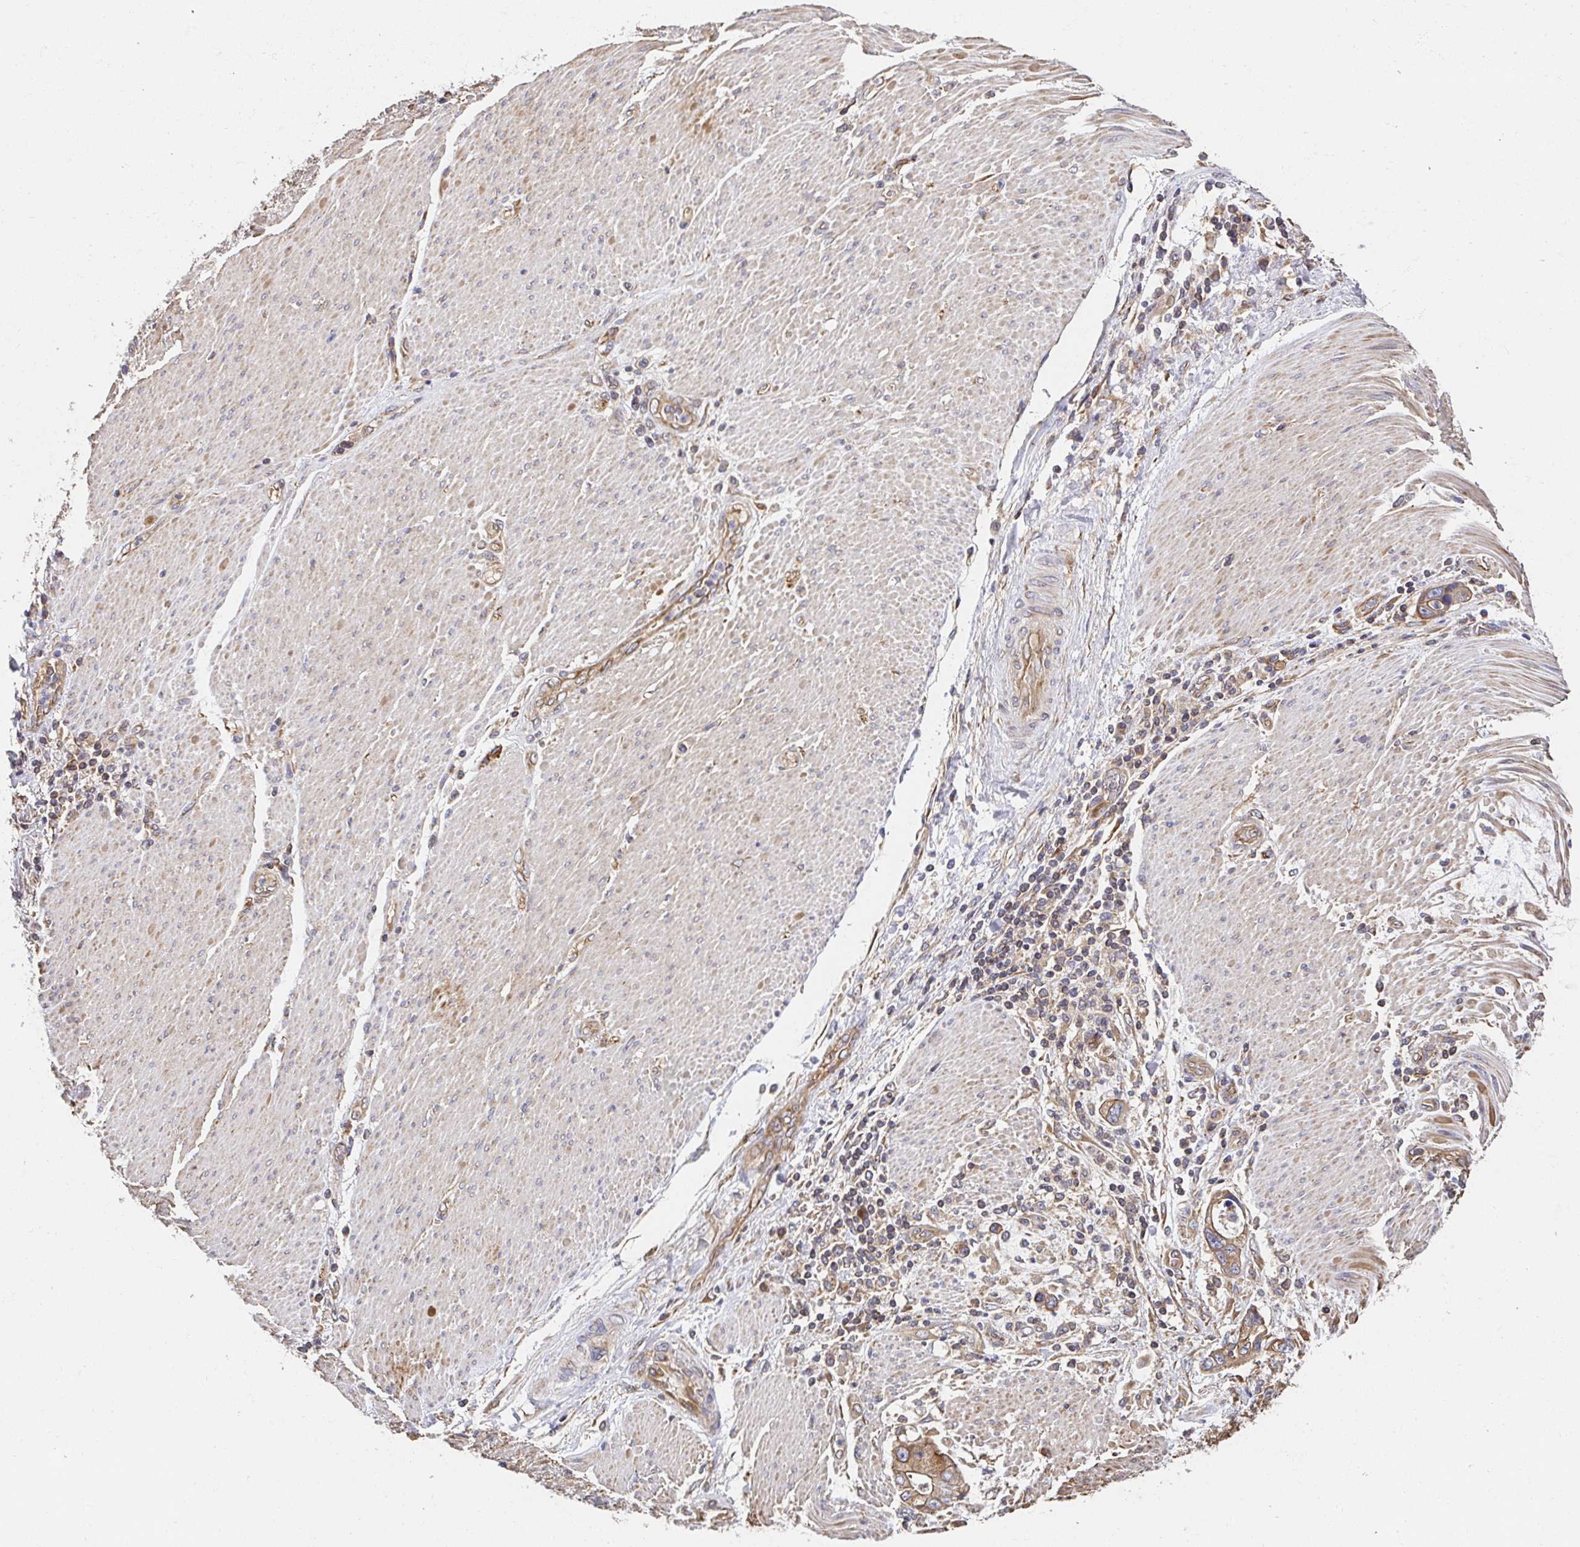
{"staining": {"intensity": "moderate", "quantity": ">75%", "location": "cytoplasmic/membranous"}, "tissue": "stomach cancer", "cell_type": "Tumor cells", "image_type": "cancer", "snomed": [{"axis": "morphology", "description": "Adenocarcinoma, NOS"}, {"axis": "topography", "description": "Pancreas"}, {"axis": "topography", "description": "Stomach, upper"}], "caption": "Protein staining demonstrates moderate cytoplasmic/membranous positivity in approximately >75% of tumor cells in stomach cancer (adenocarcinoma).", "gene": "APBB1", "patient": {"sex": "male", "age": 77}}